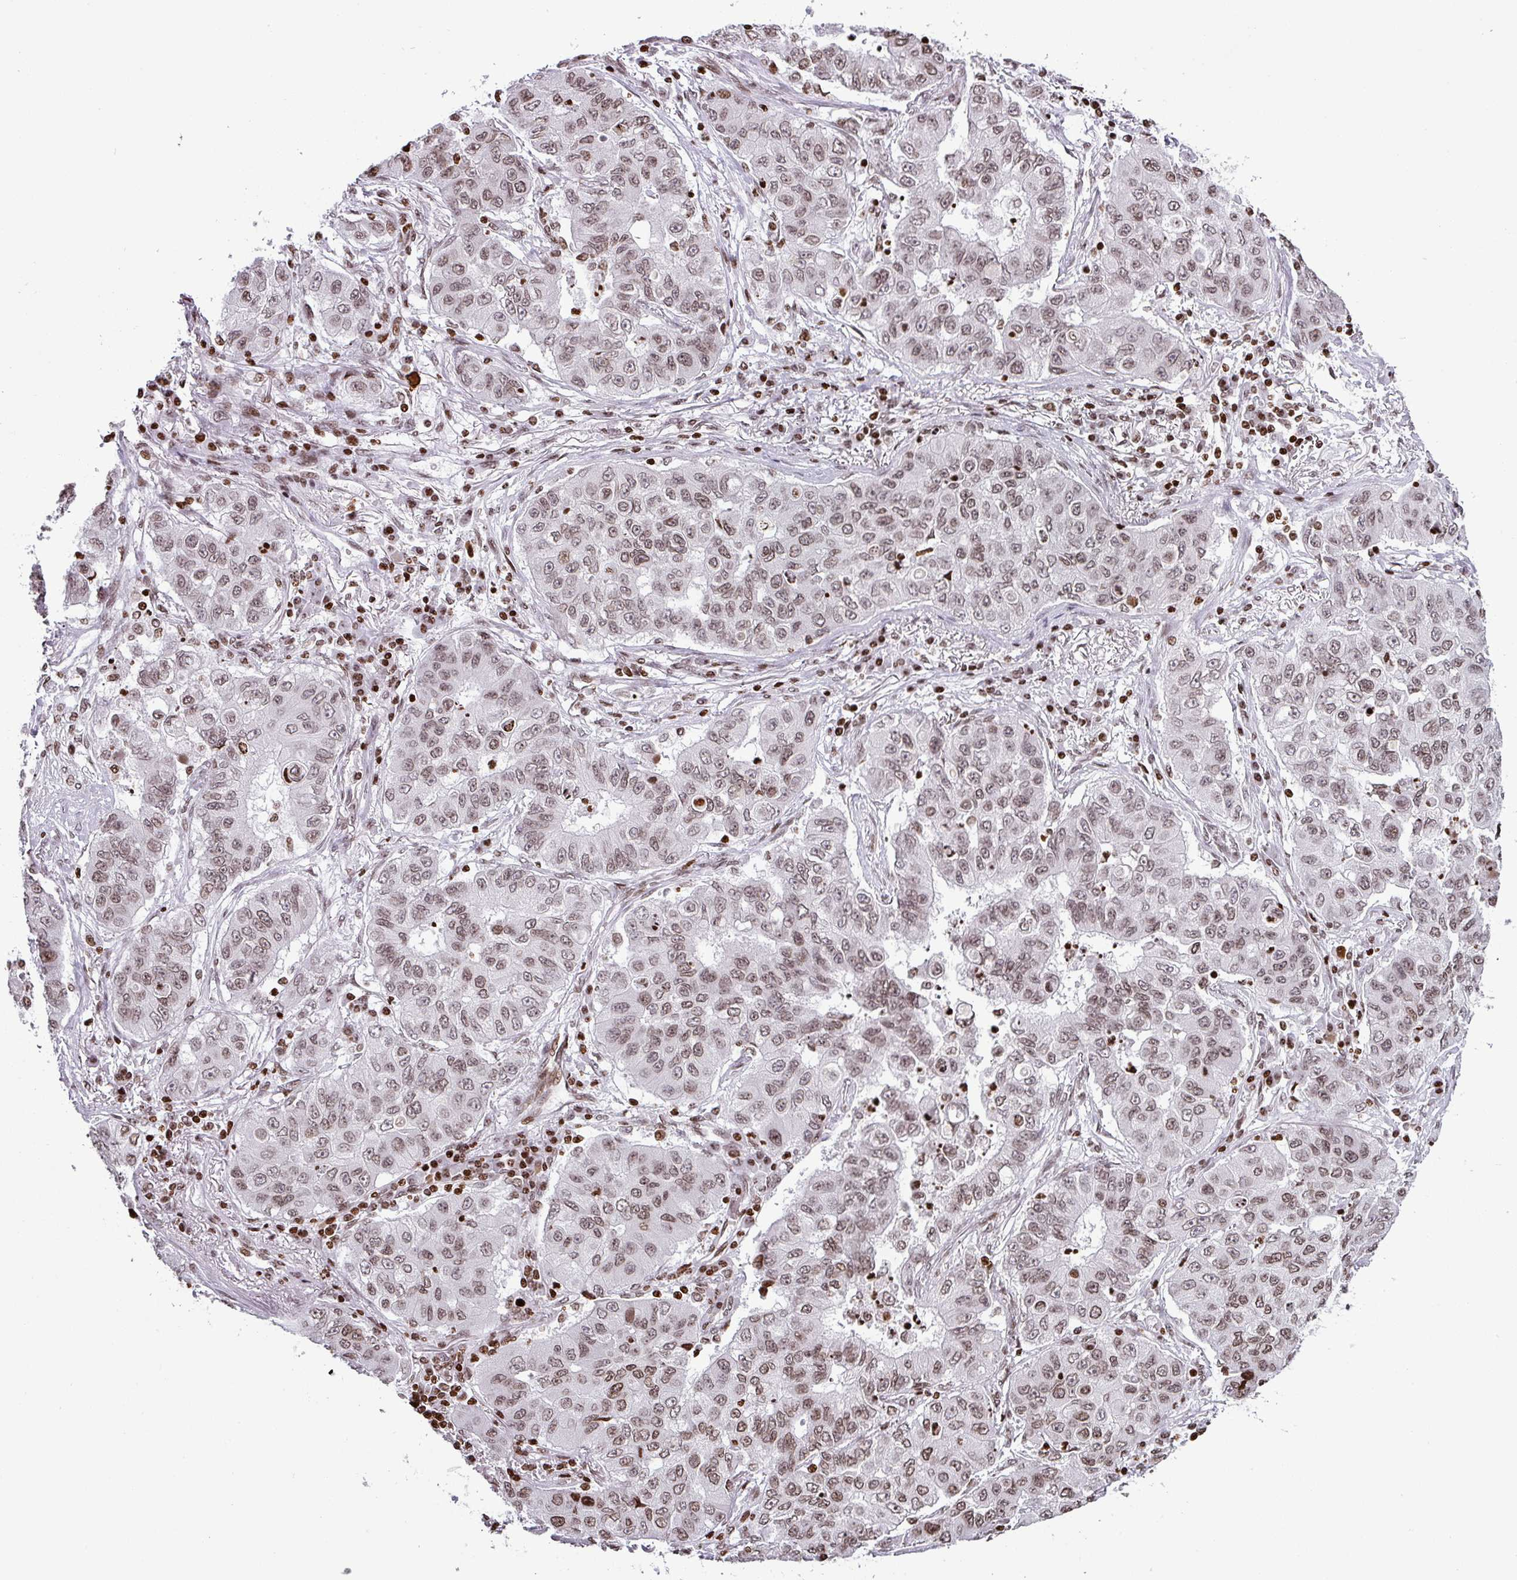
{"staining": {"intensity": "weak", "quantity": ">75%", "location": "nuclear"}, "tissue": "lung cancer", "cell_type": "Tumor cells", "image_type": "cancer", "snomed": [{"axis": "morphology", "description": "Squamous cell carcinoma, NOS"}, {"axis": "topography", "description": "Lung"}], "caption": "Immunohistochemical staining of human lung cancer exhibits weak nuclear protein positivity in approximately >75% of tumor cells.", "gene": "RASL11A", "patient": {"sex": "male", "age": 74}}